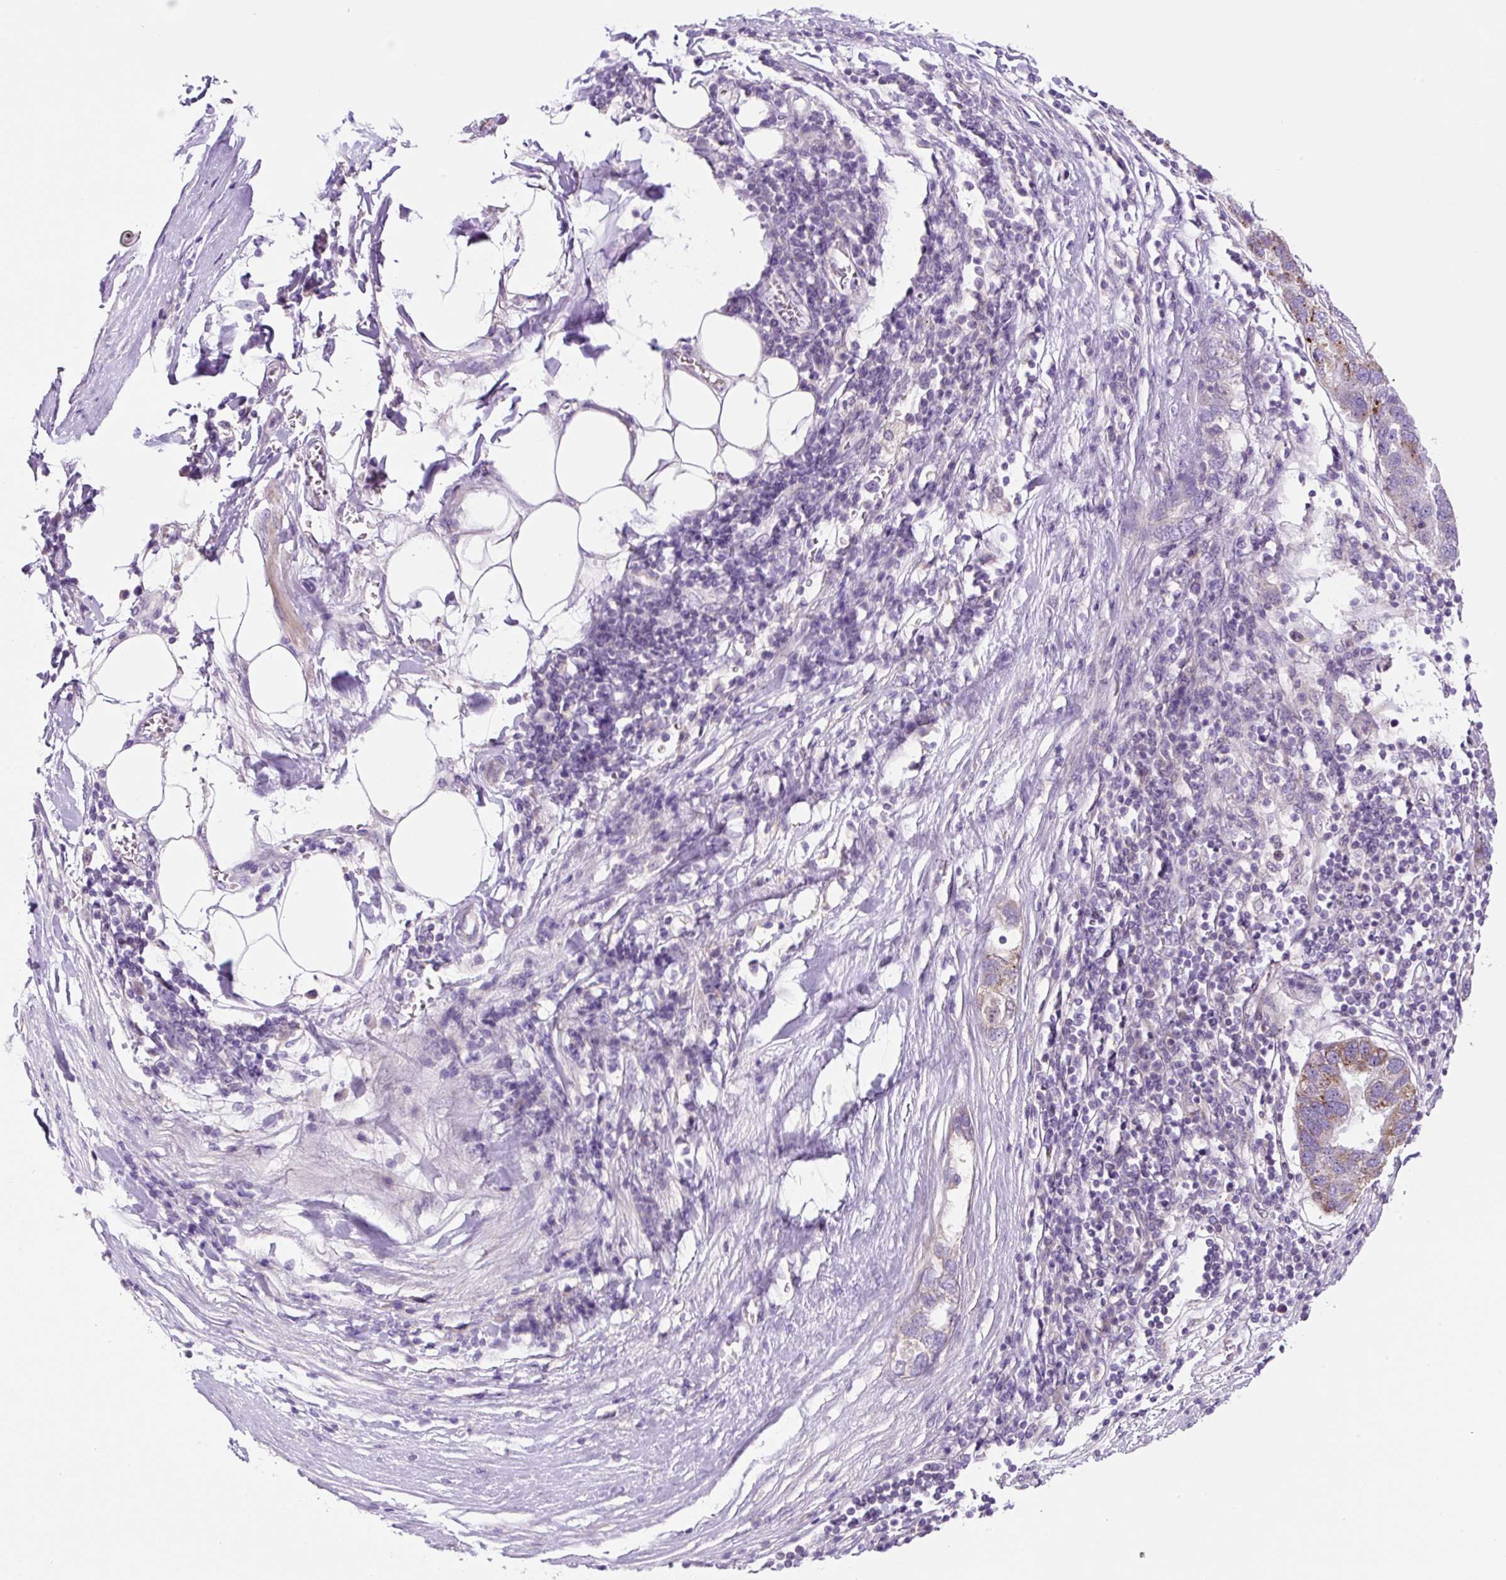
{"staining": {"intensity": "moderate", "quantity": "<25%", "location": "cytoplasmic/membranous"}, "tissue": "pancreatic cancer", "cell_type": "Tumor cells", "image_type": "cancer", "snomed": [{"axis": "morphology", "description": "Adenocarcinoma, NOS"}, {"axis": "topography", "description": "Pancreas"}], "caption": "A high-resolution histopathology image shows immunohistochemistry staining of pancreatic cancer, which reveals moderate cytoplasmic/membranous positivity in approximately <25% of tumor cells.", "gene": "OGDHL", "patient": {"sex": "female", "age": 61}}